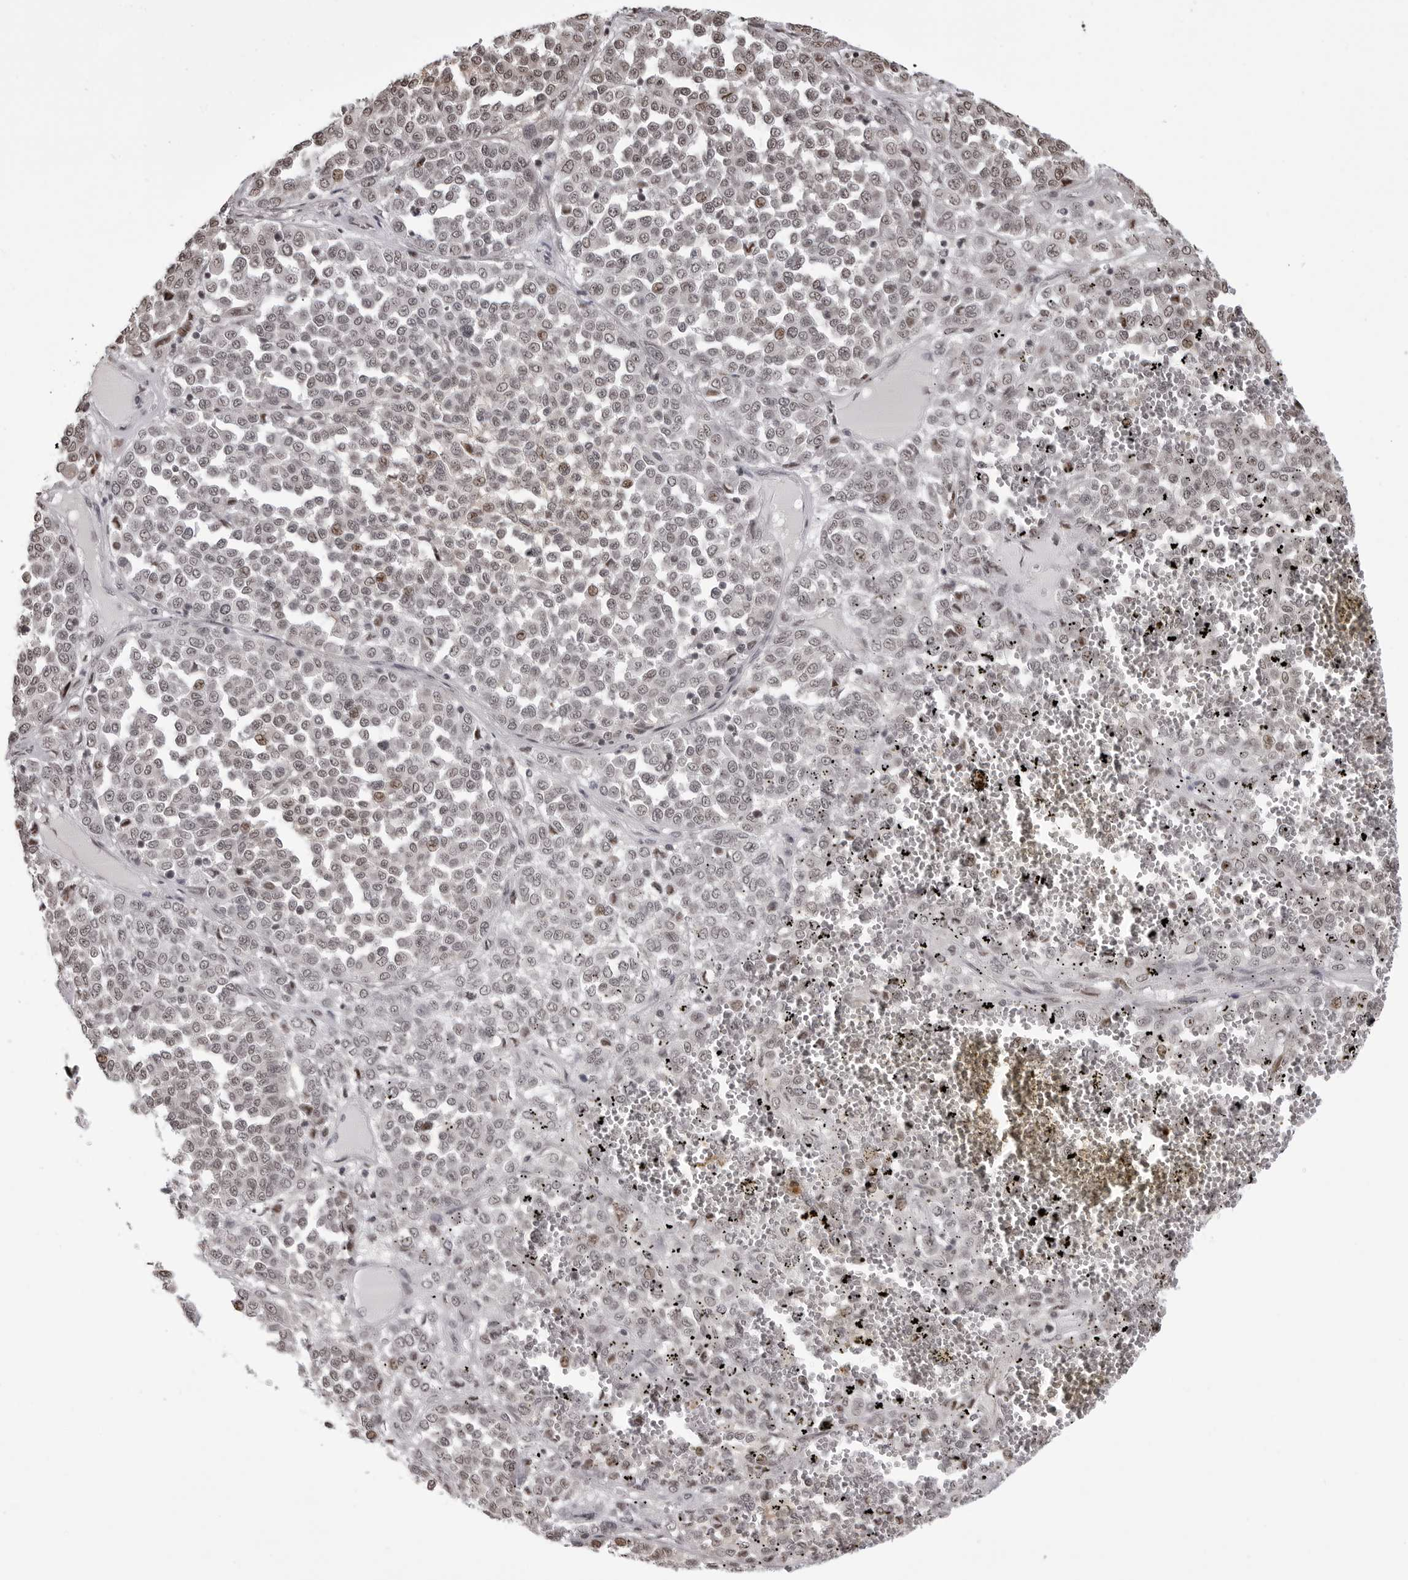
{"staining": {"intensity": "weak", "quantity": "25%-75%", "location": "nuclear"}, "tissue": "melanoma", "cell_type": "Tumor cells", "image_type": "cancer", "snomed": [{"axis": "morphology", "description": "Malignant melanoma, Metastatic site"}, {"axis": "topography", "description": "Pancreas"}], "caption": "Immunohistochemistry micrograph of malignant melanoma (metastatic site) stained for a protein (brown), which reveals low levels of weak nuclear staining in about 25%-75% of tumor cells.", "gene": "PHF3", "patient": {"sex": "female", "age": 30}}